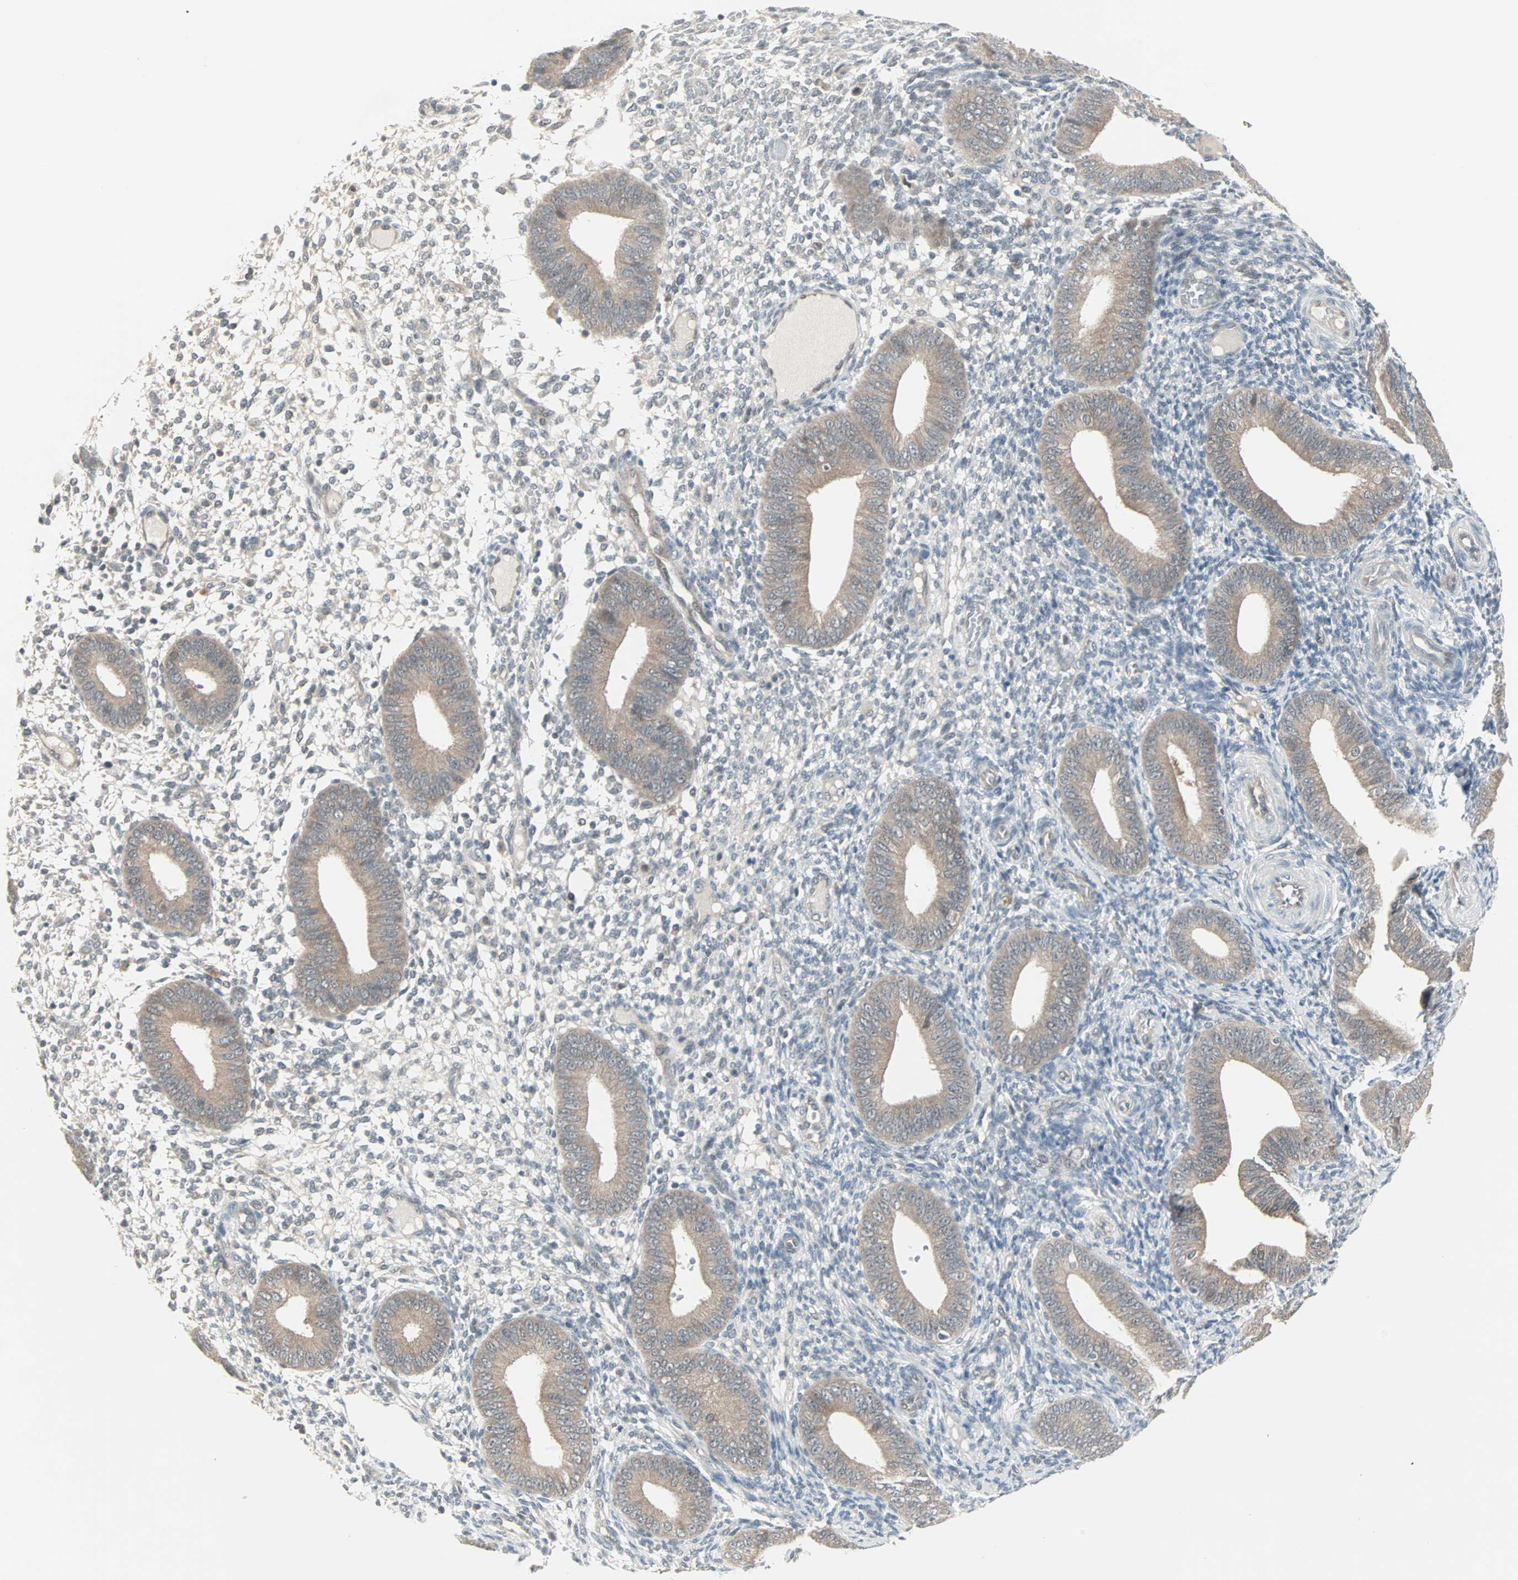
{"staining": {"intensity": "negative", "quantity": "none", "location": "none"}, "tissue": "endometrium", "cell_type": "Cells in endometrial stroma", "image_type": "normal", "snomed": [{"axis": "morphology", "description": "Normal tissue, NOS"}, {"axis": "topography", "description": "Endometrium"}], "caption": "This is an immunohistochemistry histopathology image of benign endometrium. There is no staining in cells in endometrial stroma.", "gene": "PTPA", "patient": {"sex": "female", "age": 42}}